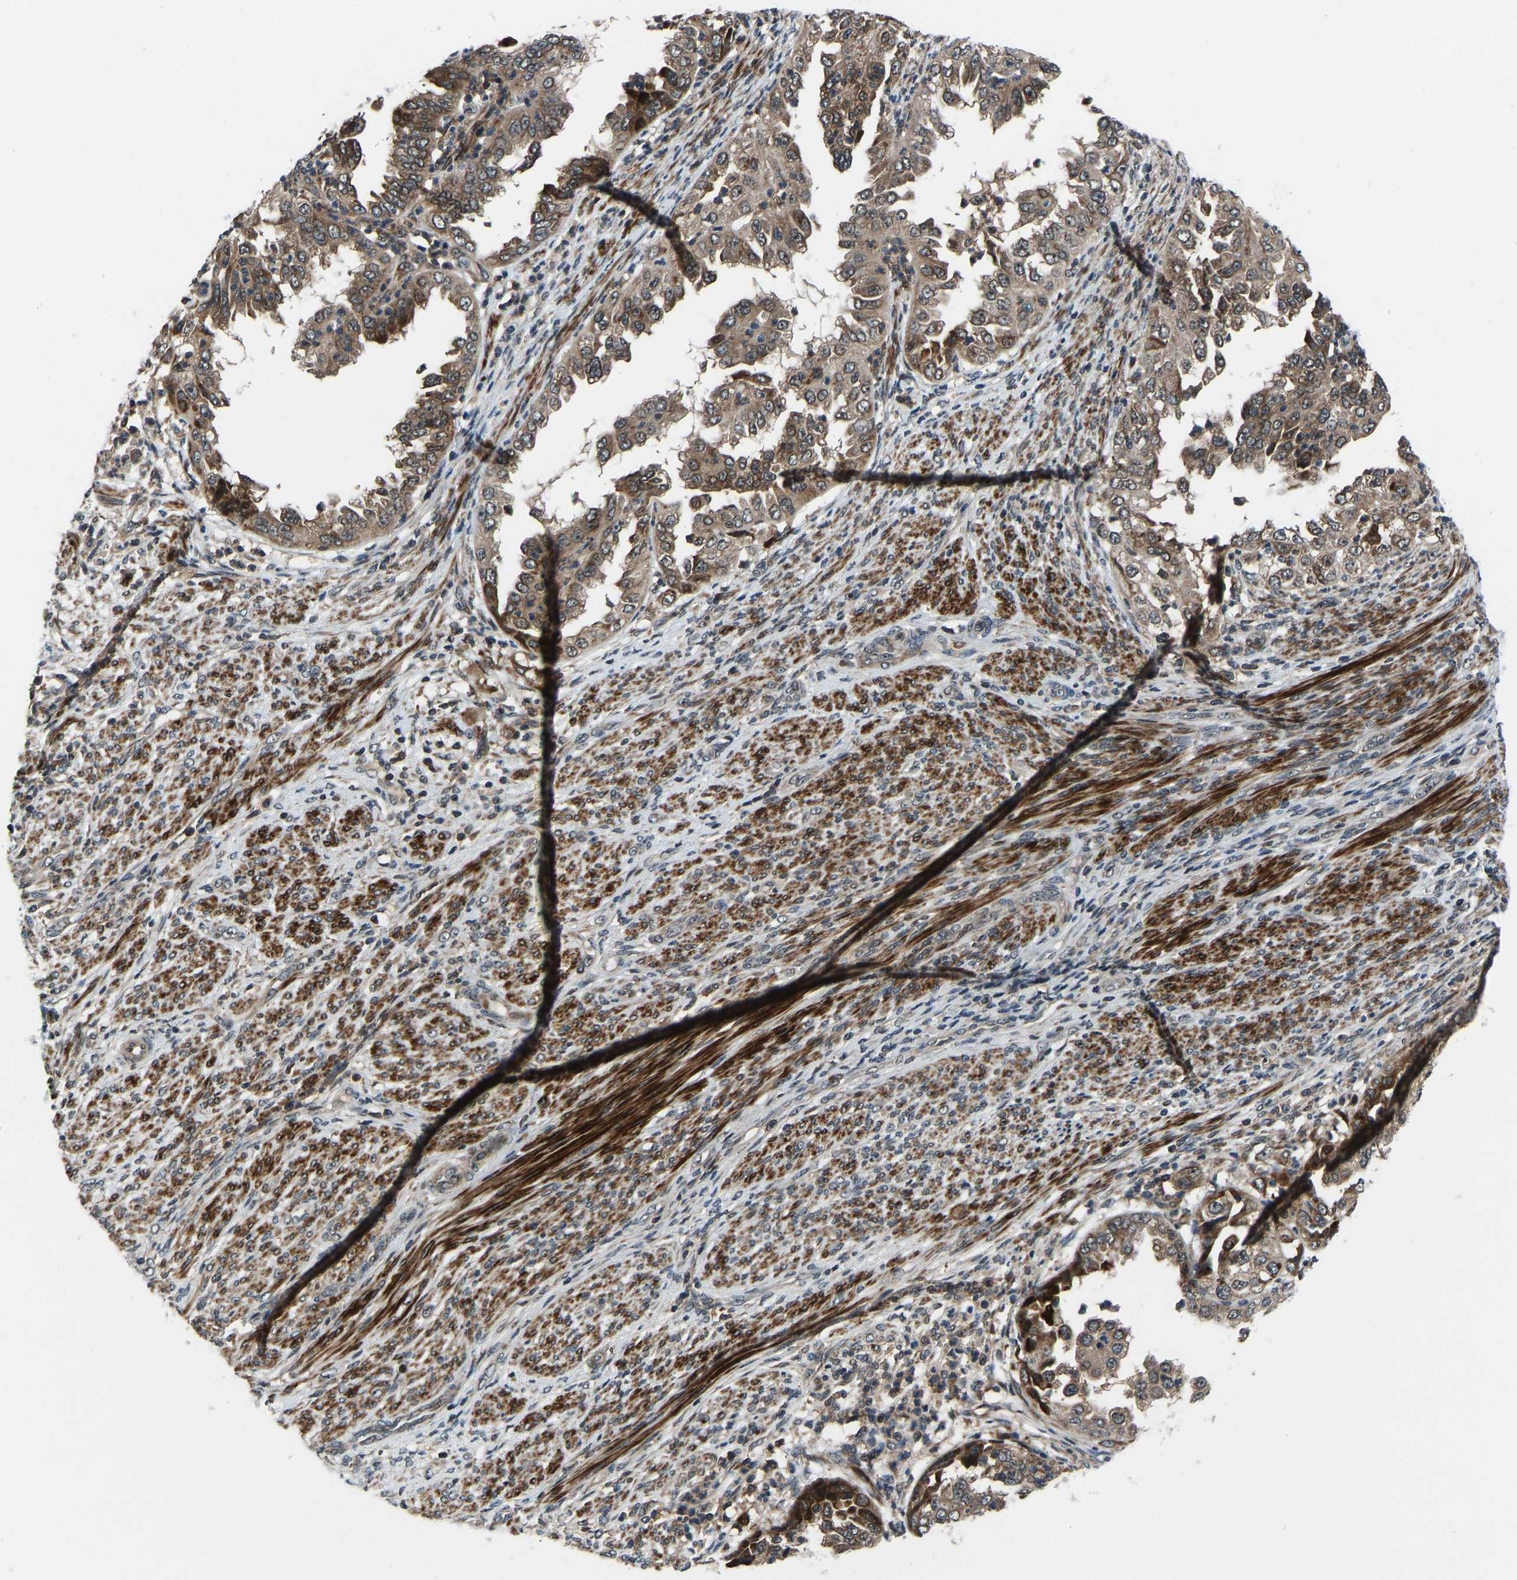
{"staining": {"intensity": "moderate", "quantity": ">75%", "location": "cytoplasmic/membranous"}, "tissue": "endometrial cancer", "cell_type": "Tumor cells", "image_type": "cancer", "snomed": [{"axis": "morphology", "description": "Adenocarcinoma, NOS"}, {"axis": "topography", "description": "Endometrium"}], "caption": "Protein expression analysis of adenocarcinoma (endometrial) reveals moderate cytoplasmic/membranous staining in about >75% of tumor cells. Nuclei are stained in blue.", "gene": "RLIM", "patient": {"sex": "female", "age": 85}}